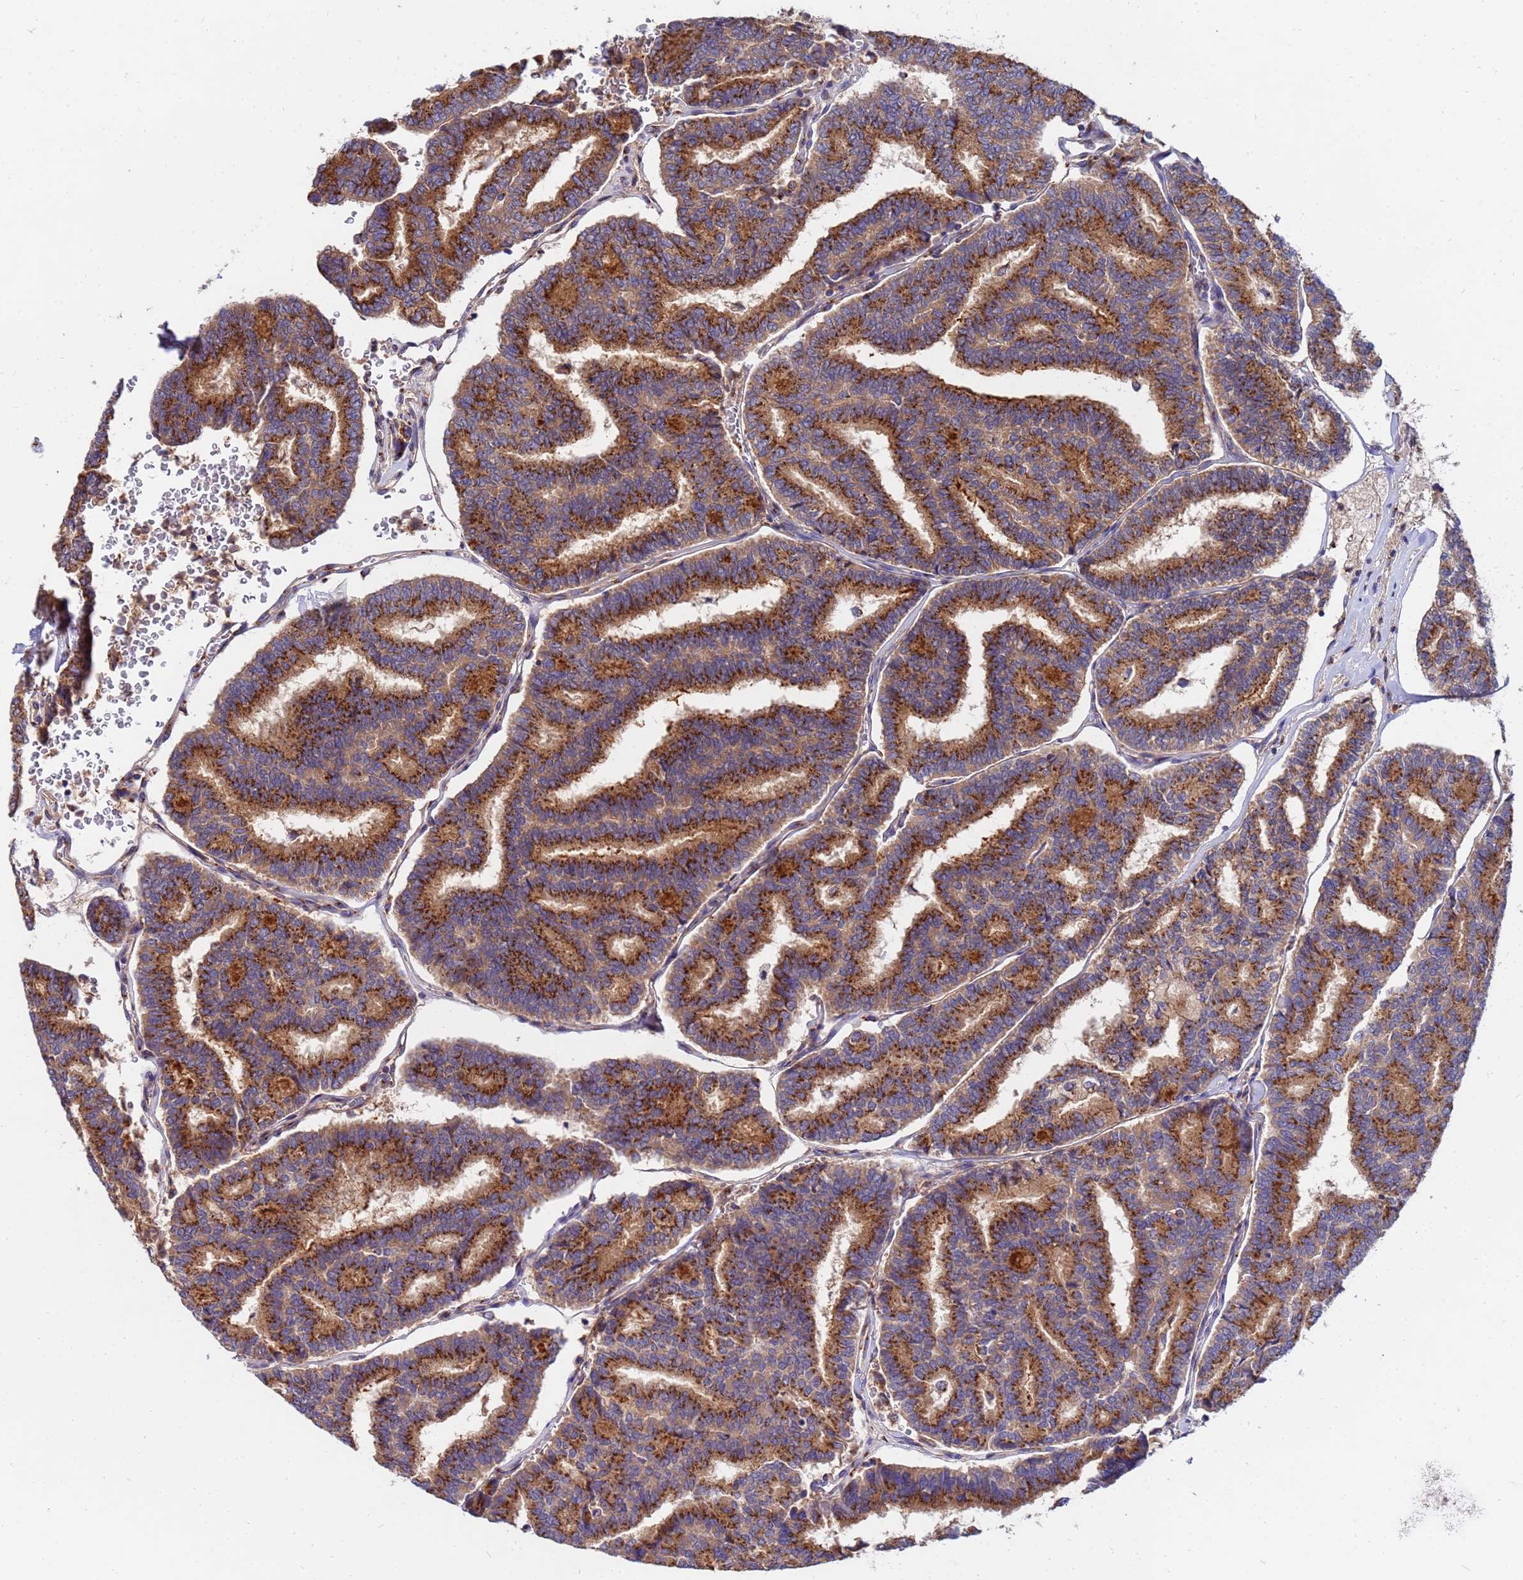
{"staining": {"intensity": "strong", "quantity": ">75%", "location": "cytoplasmic/membranous"}, "tissue": "thyroid cancer", "cell_type": "Tumor cells", "image_type": "cancer", "snomed": [{"axis": "morphology", "description": "Papillary adenocarcinoma, NOS"}, {"axis": "topography", "description": "Thyroid gland"}], "caption": "Thyroid papillary adenocarcinoma stained for a protein shows strong cytoplasmic/membranous positivity in tumor cells. (DAB (3,3'-diaminobenzidine) IHC, brown staining for protein, blue staining for nuclei).", "gene": "HPS3", "patient": {"sex": "female", "age": 35}}